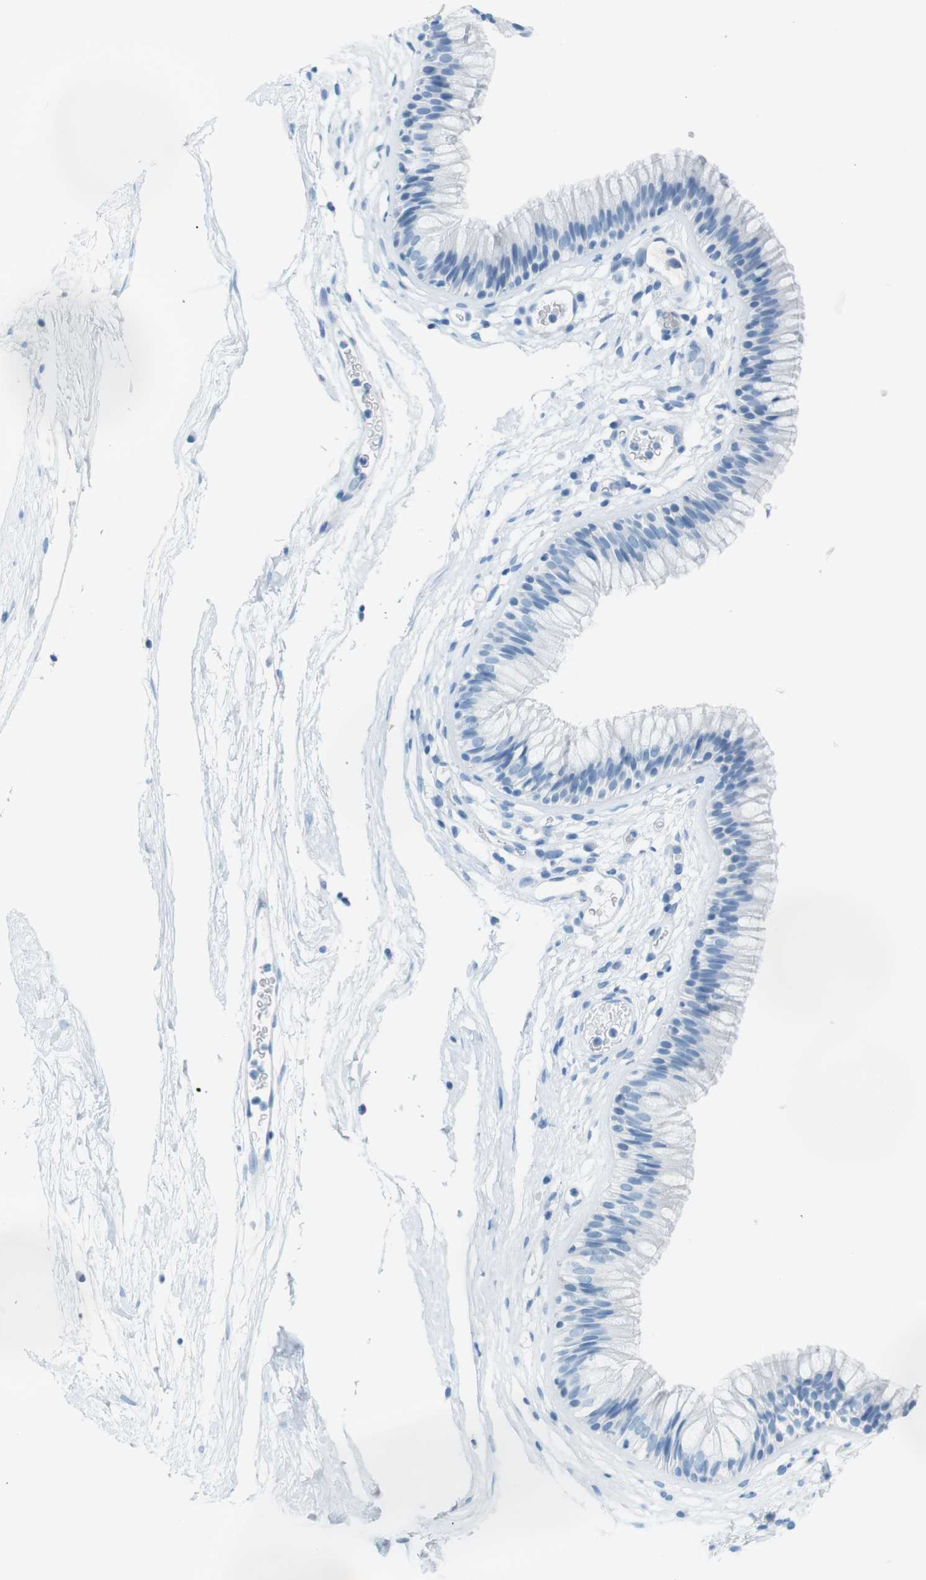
{"staining": {"intensity": "negative", "quantity": "none", "location": "none"}, "tissue": "nasopharynx", "cell_type": "Respiratory epithelial cells", "image_type": "normal", "snomed": [{"axis": "morphology", "description": "Normal tissue, NOS"}, {"axis": "morphology", "description": "Inflammation, NOS"}, {"axis": "topography", "description": "Nasopharynx"}], "caption": "This is an immunohistochemistry (IHC) photomicrograph of benign human nasopharynx. There is no positivity in respiratory epithelial cells.", "gene": "AZGP1", "patient": {"sex": "male", "age": 48}}